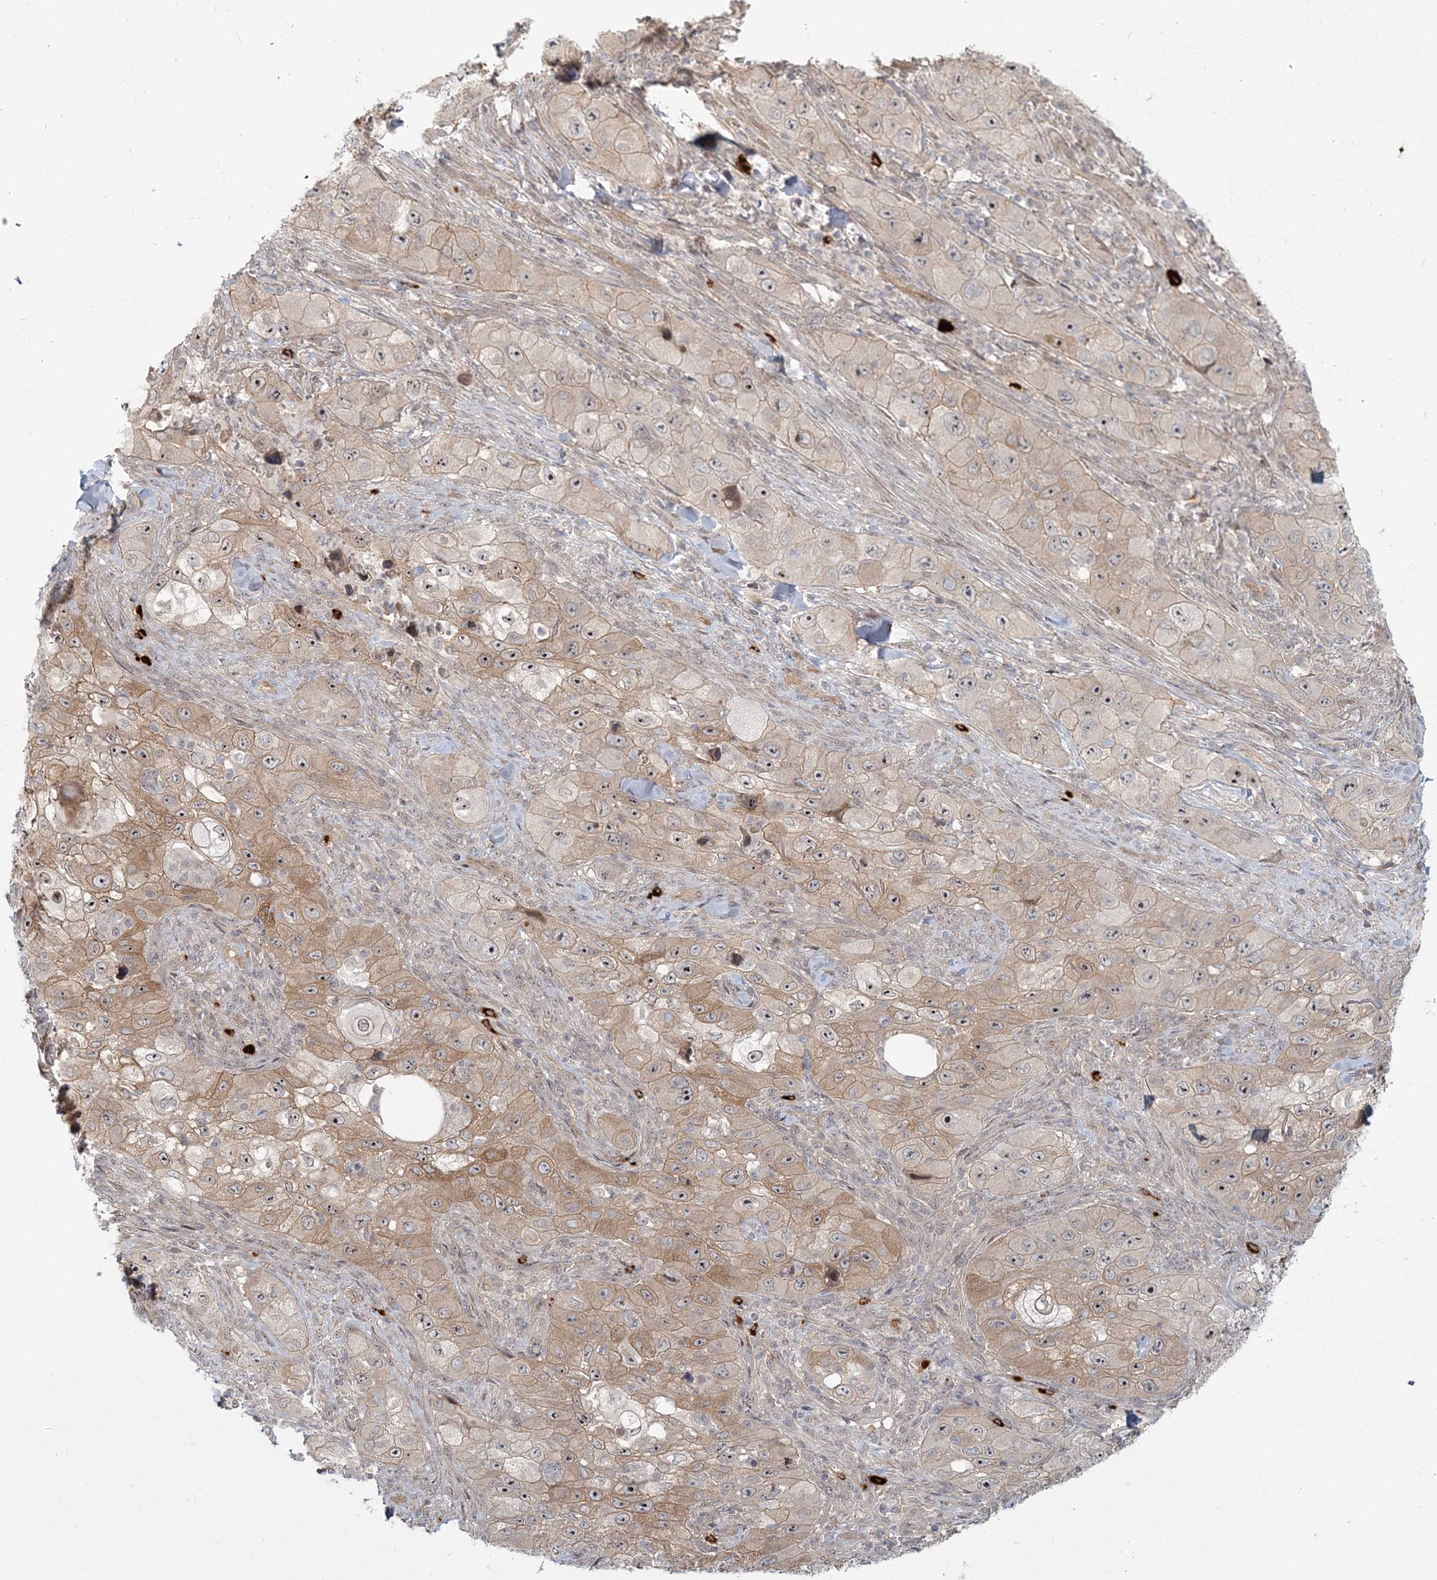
{"staining": {"intensity": "moderate", "quantity": "25%-75%", "location": "cytoplasmic/membranous,nuclear"}, "tissue": "skin cancer", "cell_type": "Tumor cells", "image_type": "cancer", "snomed": [{"axis": "morphology", "description": "Squamous cell carcinoma, NOS"}, {"axis": "topography", "description": "Skin"}, {"axis": "topography", "description": "Subcutis"}], "caption": "Approximately 25%-75% of tumor cells in skin cancer exhibit moderate cytoplasmic/membranous and nuclear protein staining as visualized by brown immunohistochemical staining.", "gene": "SH3PXD2A", "patient": {"sex": "male", "age": 73}}